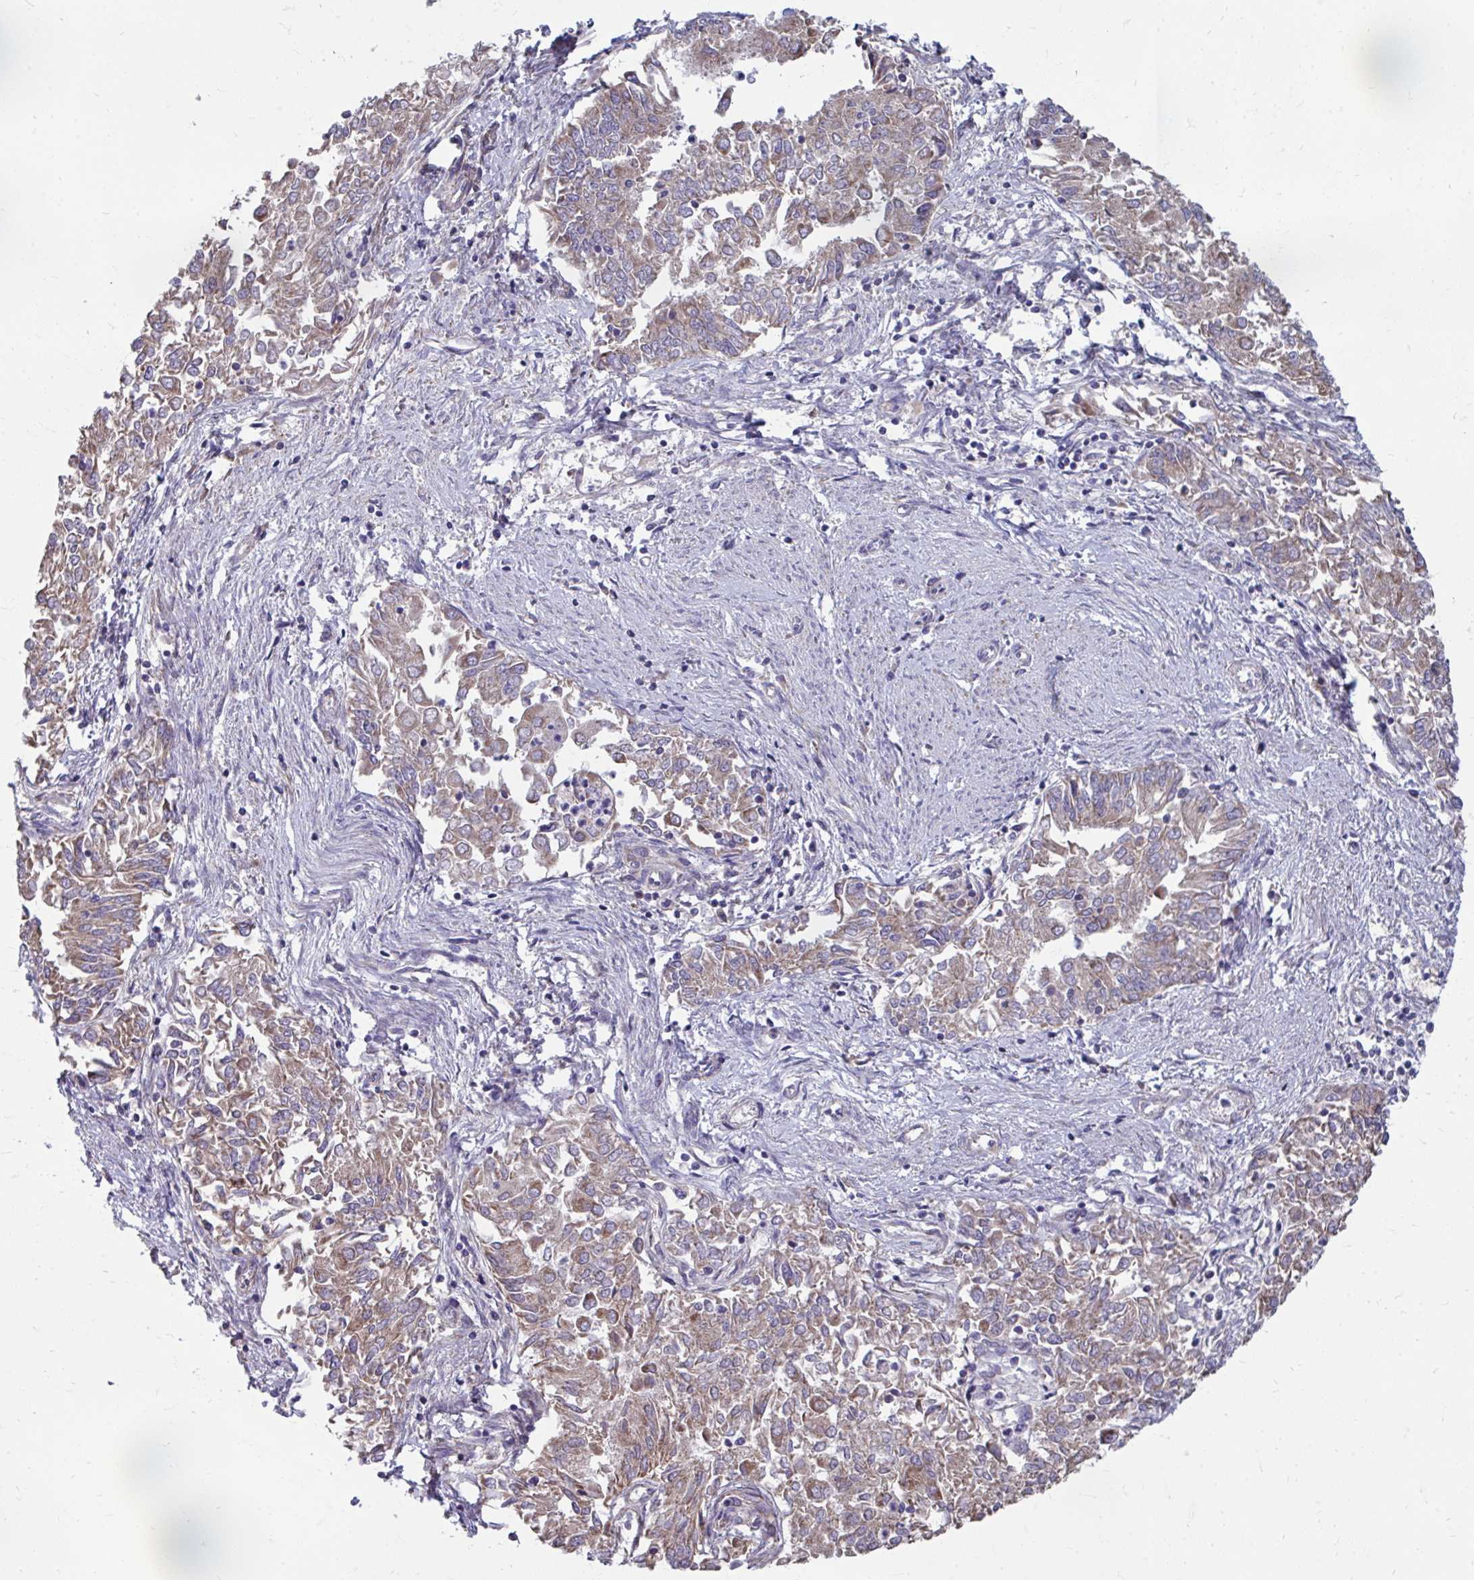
{"staining": {"intensity": "moderate", "quantity": ">75%", "location": "cytoplasmic/membranous"}, "tissue": "endometrial cancer", "cell_type": "Tumor cells", "image_type": "cancer", "snomed": [{"axis": "morphology", "description": "Adenocarcinoma, NOS"}, {"axis": "topography", "description": "Endometrium"}], "caption": "This photomicrograph displays IHC staining of adenocarcinoma (endometrial), with medium moderate cytoplasmic/membranous staining in about >75% of tumor cells.", "gene": "LINGO4", "patient": {"sex": "female", "age": 57}}